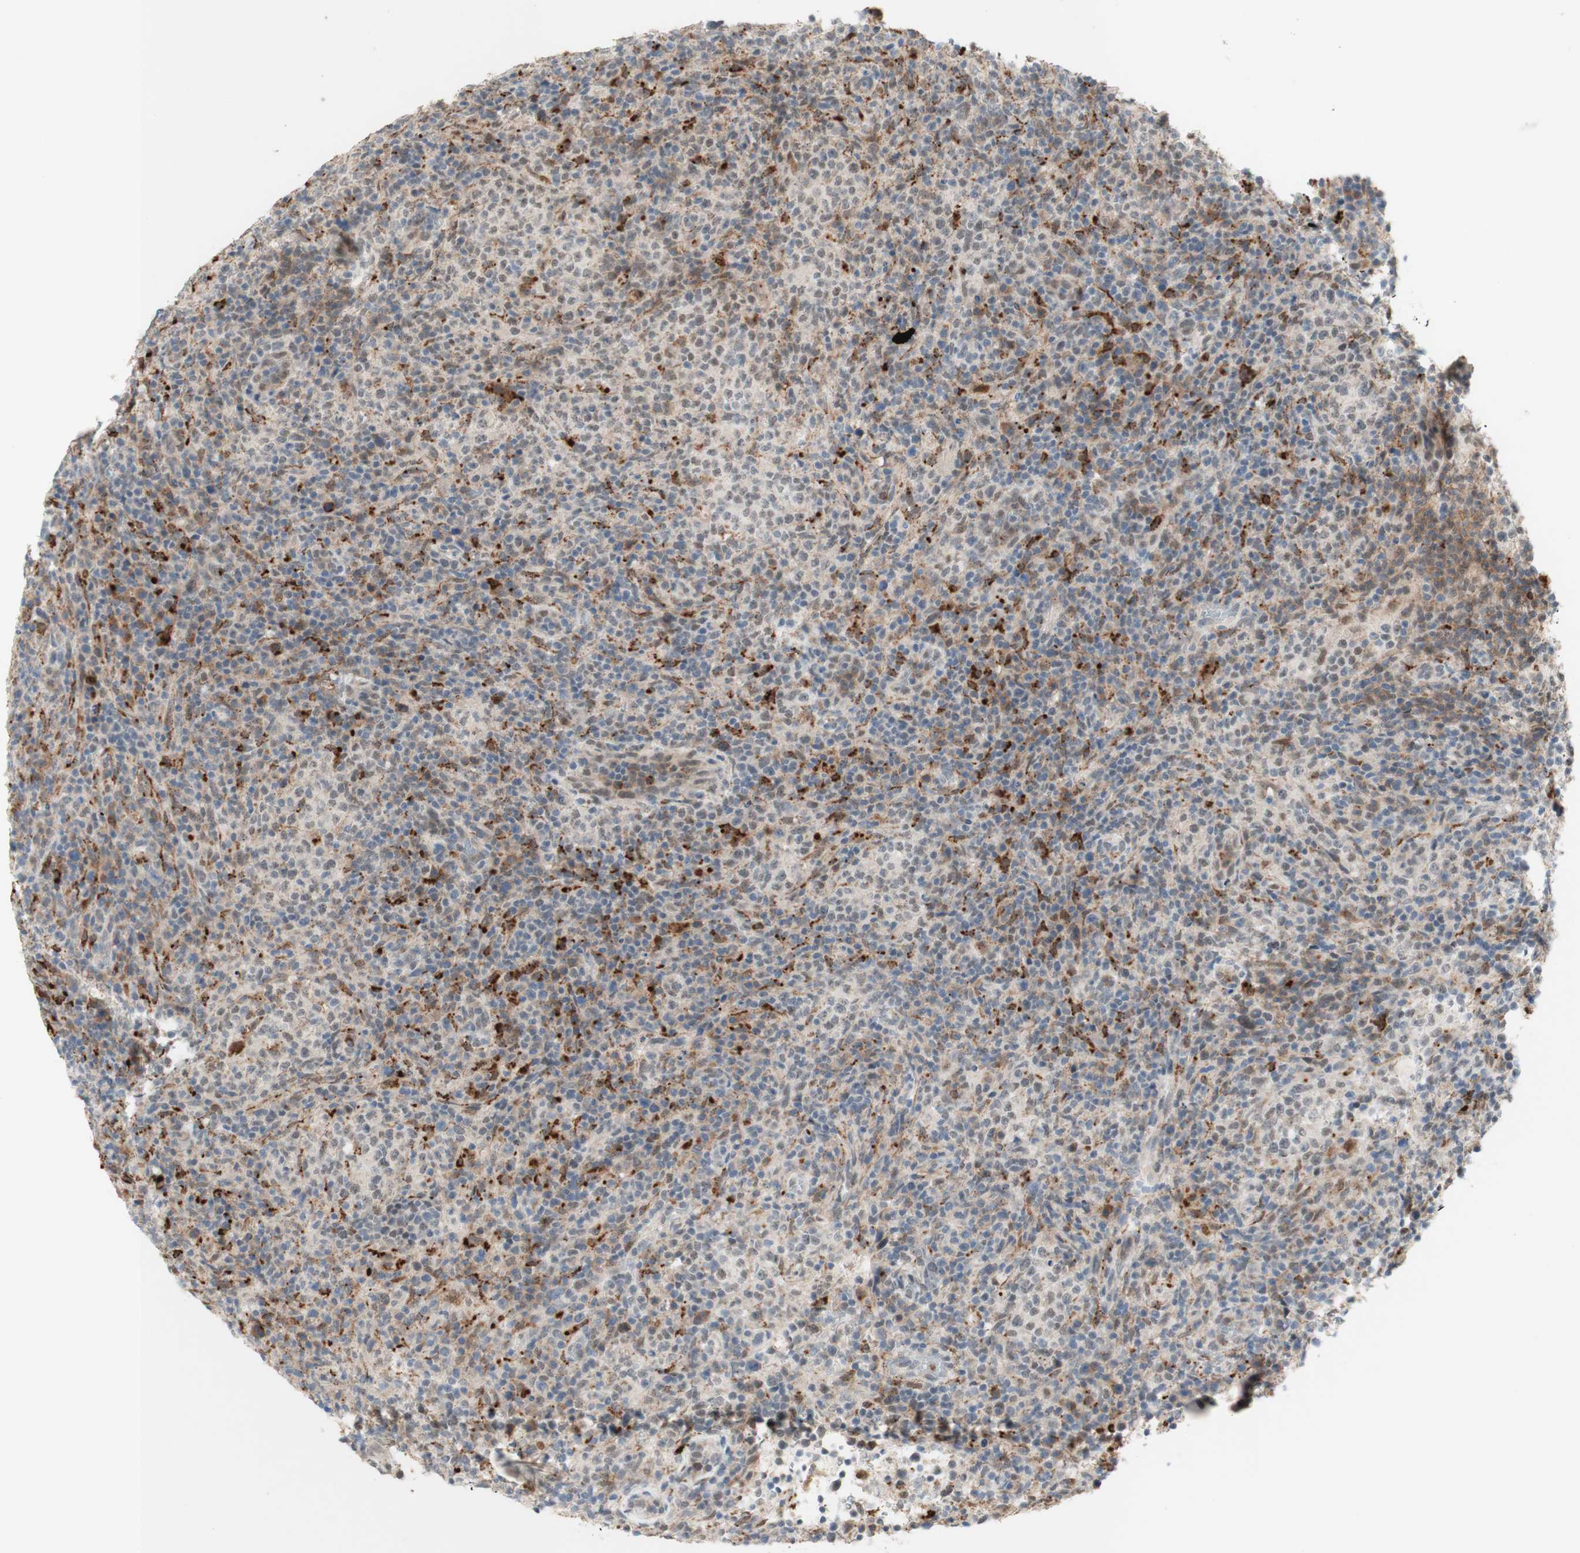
{"staining": {"intensity": "weak", "quantity": "25%-75%", "location": "cytoplasmic/membranous"}, "tissue": "lymphoma", "cell_type": "Tumor cells", "image_type": "cancer", "snomed": [{"axis": "morphology", "description": "Malignant lymphoma, non-Hodgkin's type, High grade"}, {"axis": "topography", "description": "Lymph node"}], "caption": "An immunohistochemistry (IHC) image of neoplastic tissue is shown. Protein staining in brown labels weak cytoplasmic/membranous positivity in high-grade malignant lymphoma, non-Hodgkin's type within tumor cells. (IHC, brightfield microscopy, high magnification).", "gene": "GAPT", "patient": {"sex": "female", "age": 76}}